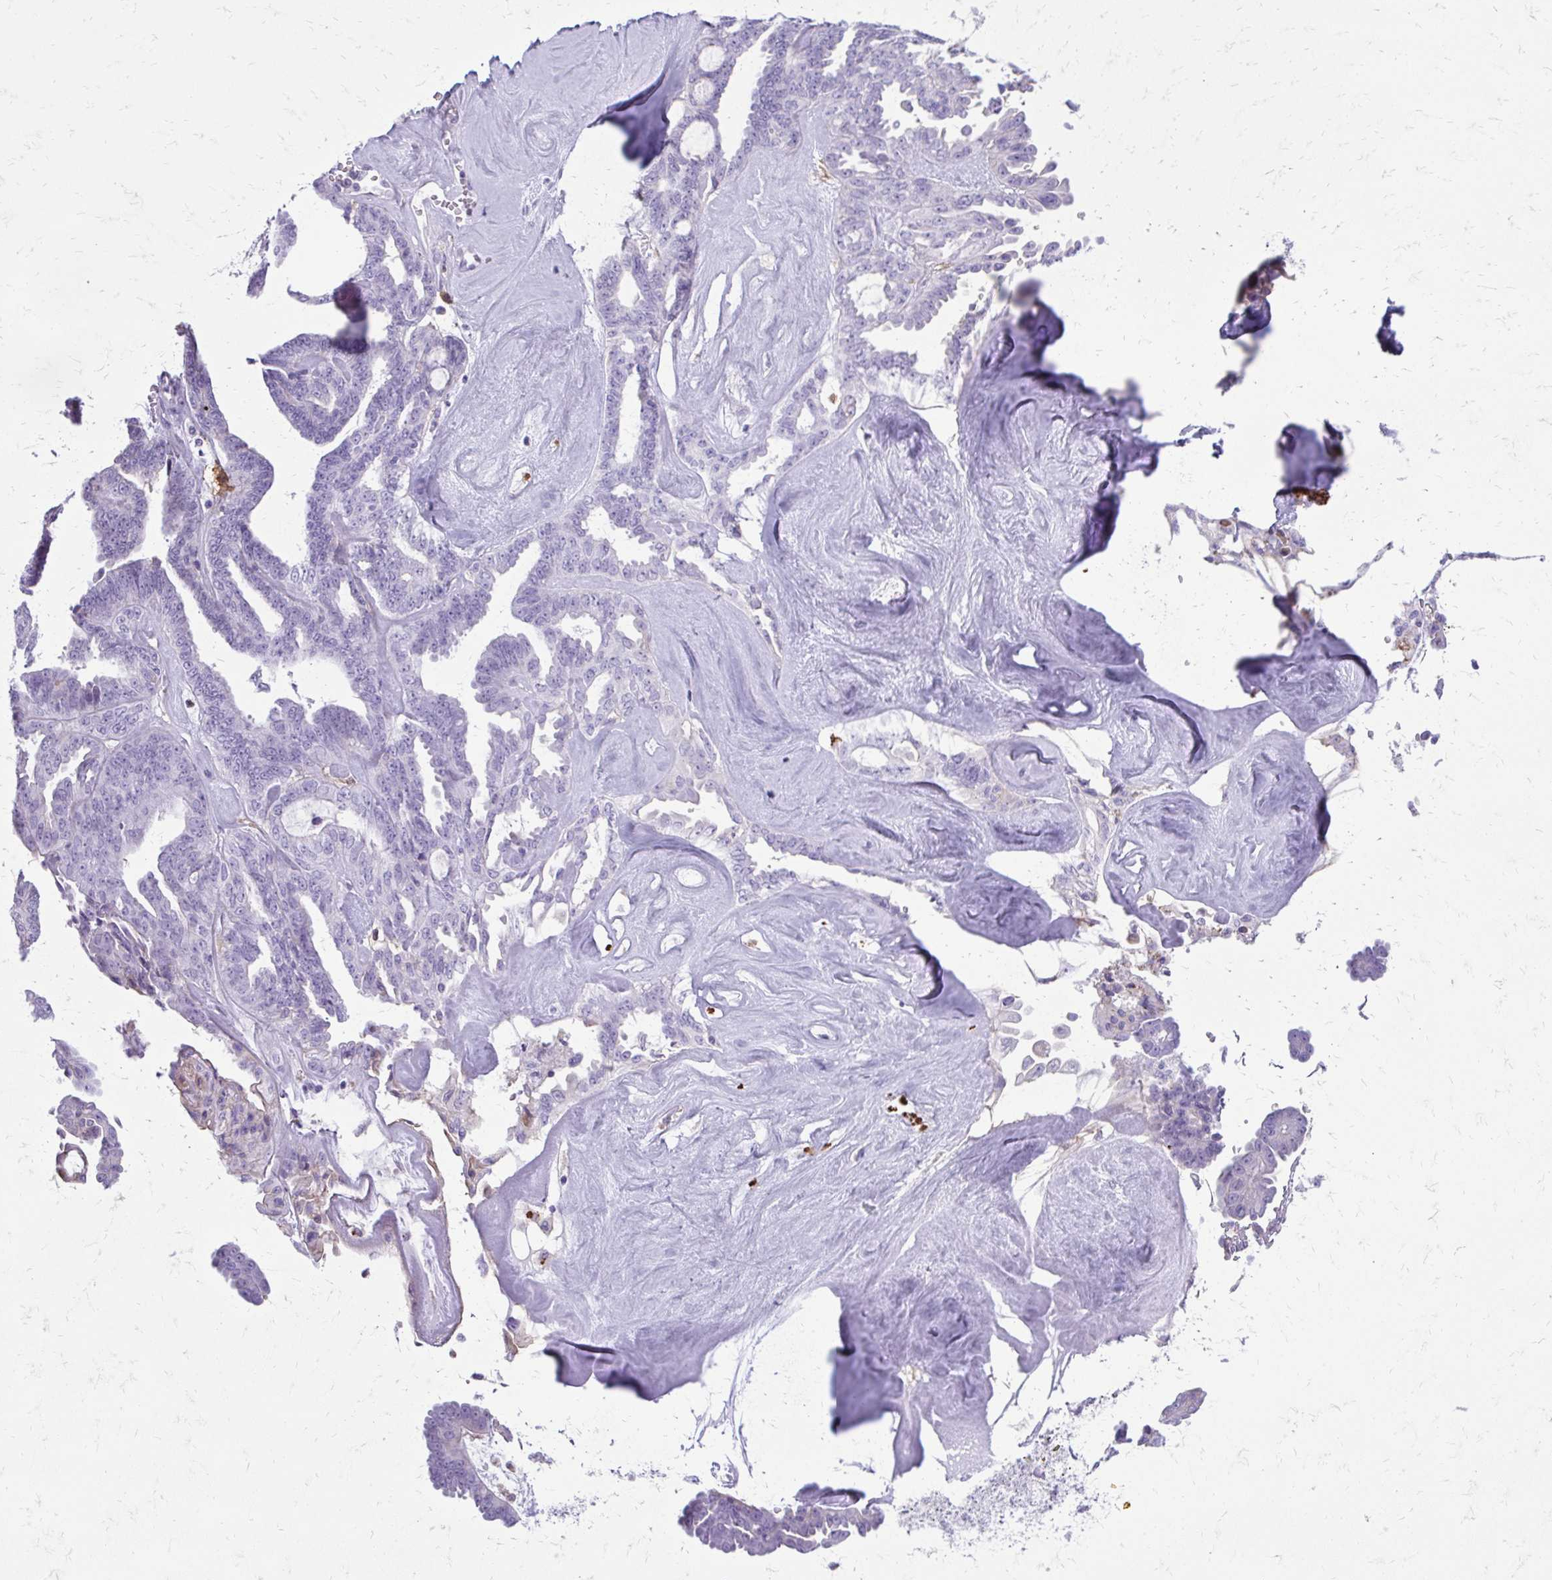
{"staining": {"intensity": "negative", "quantity": "none", "location": "none"}, "tissue": "ovarian cancer", "cell_type": "Tumor cells", "image_type": "cancer", "snomed": [{"axis": "morphology", "description": "Cystadenocarcinoma, serous, NOS"}, {"axis": "topography", "description": "Ovary"}], "caption": "A high-resolution photomicrograph shows immunohistochemistry (IHC) staining of serous cystadenocarcinoma (ovarian), which reveals no significant staining in tumor cells. (DAB immunohistochemistry visualized using brightfield microscopy, high magnification).", "gene": "SIGLEC11", "patient": {"sex": "female", "age": 71}}